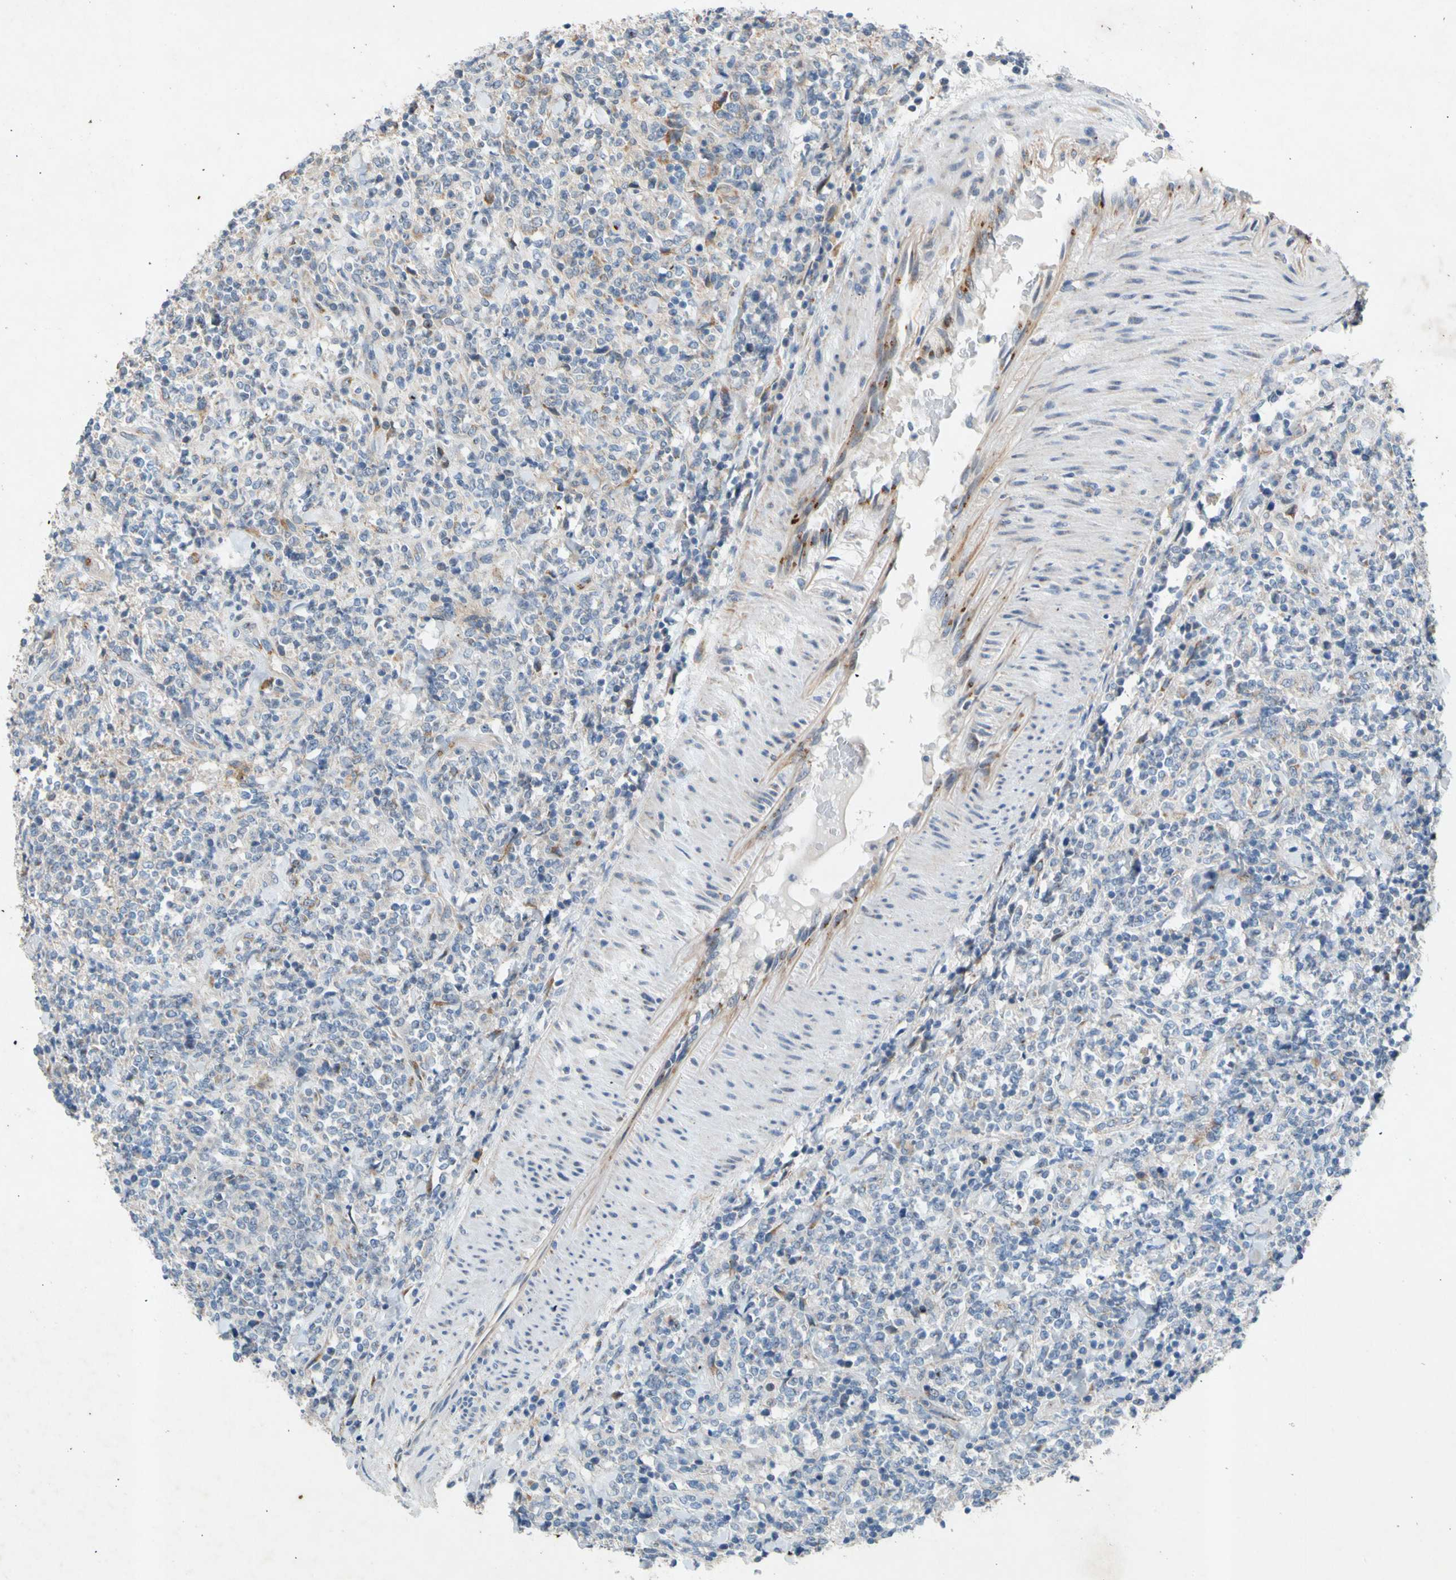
{"staining": {"intensity": "weak", "quantity": "<25%", "location": "cytoplasmic/membranous"}, "tissue": "lymphoma", "cell_type": "Tumor cells", "image_type": "cancer", "snomed": [{"axis": "morphology", "description": "Malignant lymphoma, non-Hodgkin's type, High grade"}, {"axis": "topography", "description": "Soft tissue"}], "caption": "Tumor cells are negative for protein expression in human lymphoma.", "gene": "GASK1B", "patient": {"sex": "male", "age": 18}}